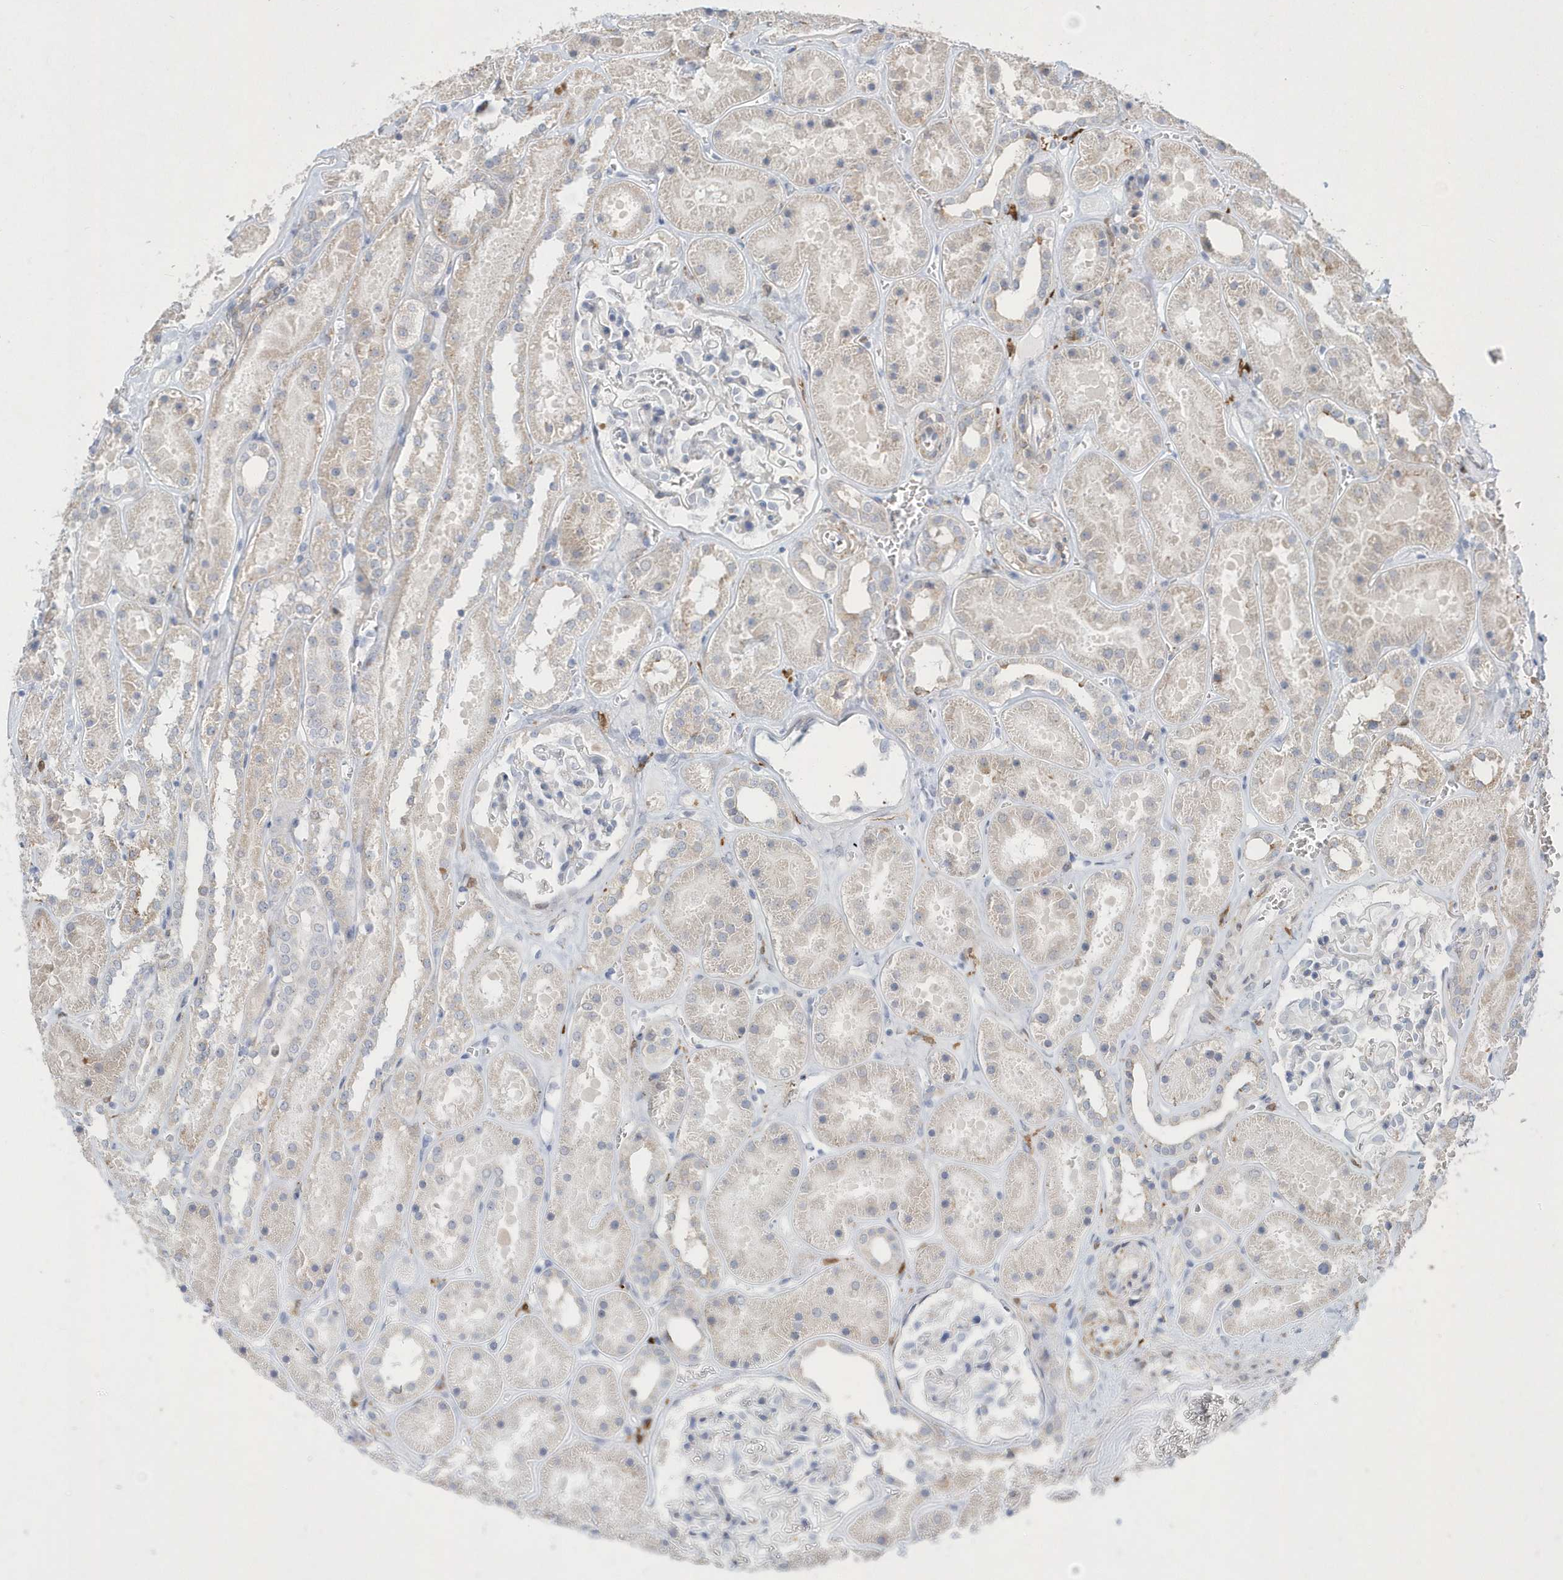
{"staining": {"intensity": "negative", "quantity": "none", "location": "none"}, "tissue": "kidney", "cell_type": "Cells in glomeruli", "image_type": "normal", "snomed": [{"axis": "morphology", "description": "Normal tissue, NOS"}, {"axis": "topography", "description": "Kidney"}], "caption": "IHC micrograph of benign kidney stained for a protein (brown), which displays no staining in cells in glomeruli. (DAB immunohistochemistry (IHC) with hematoxylin counter stain).", "gene": "TSPEAR", "patient": {"sex": "female", "age": 41}}